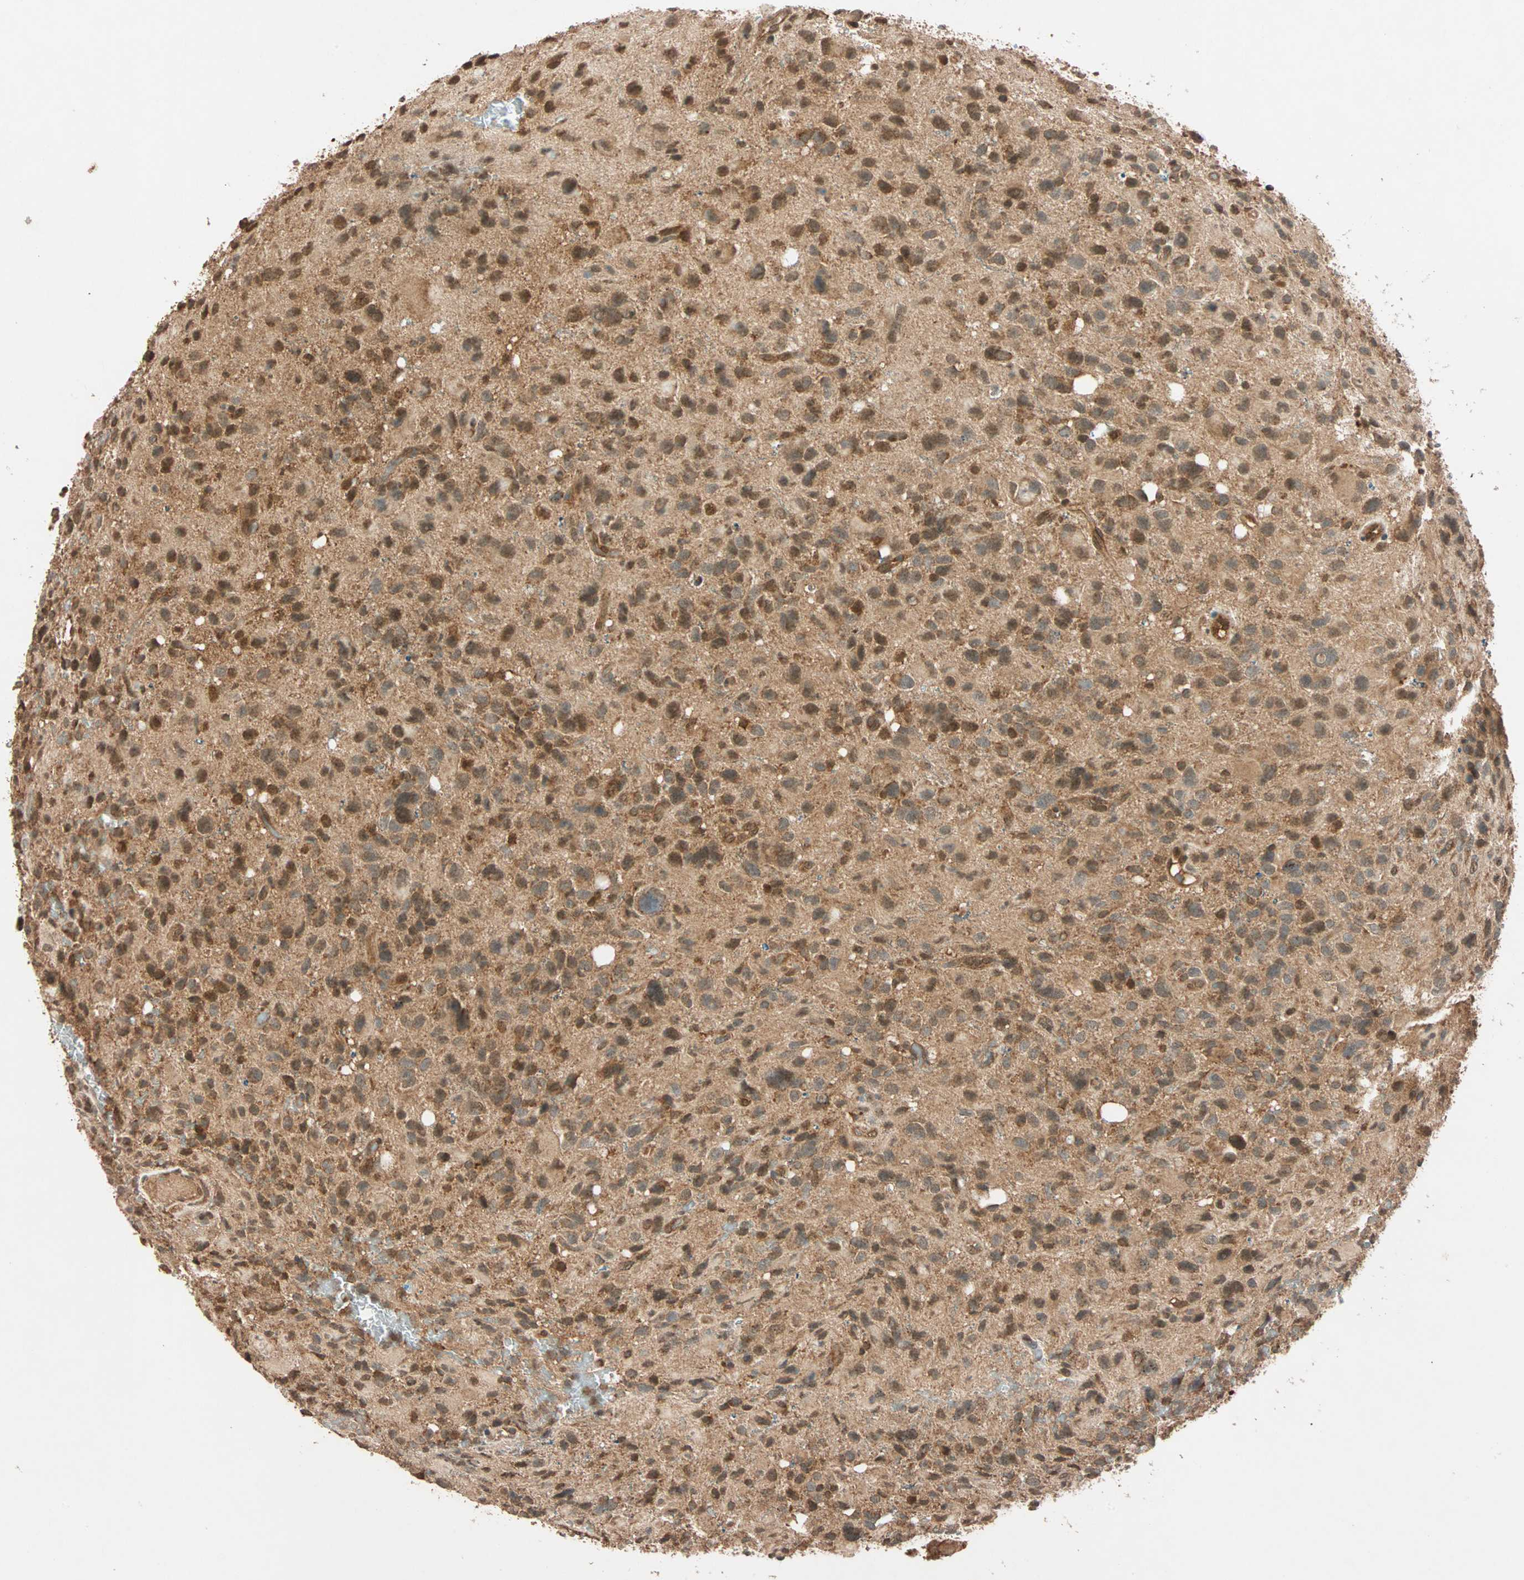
{"staining": {"intensity": "moderate", "quantity": ">75%", "location": "cytoplasmic/membranous,nuclear"}, "tissue": "glioma", "cell_type": "Tumor cells", "image_type": "cancer", "snomed": [{"axis": "morphology", "description": "Glioma, malignant, High grade"}, {"axis": "topography", "description": "Brain"}], "caption": "Immunohistochemistry (IHC) micrograph of neoplastic tissue: glioma stained using immunohistochemistry demonstrates medium levels of moderate protein expression localized specifically in the cytoplasmic/membranous and nuclear of tumor cells, appearing as a cytoplasmic/membranous and nuclear brown color.", "gene": "MAPK1", "patient": {"sex": "male", "age": 48}}